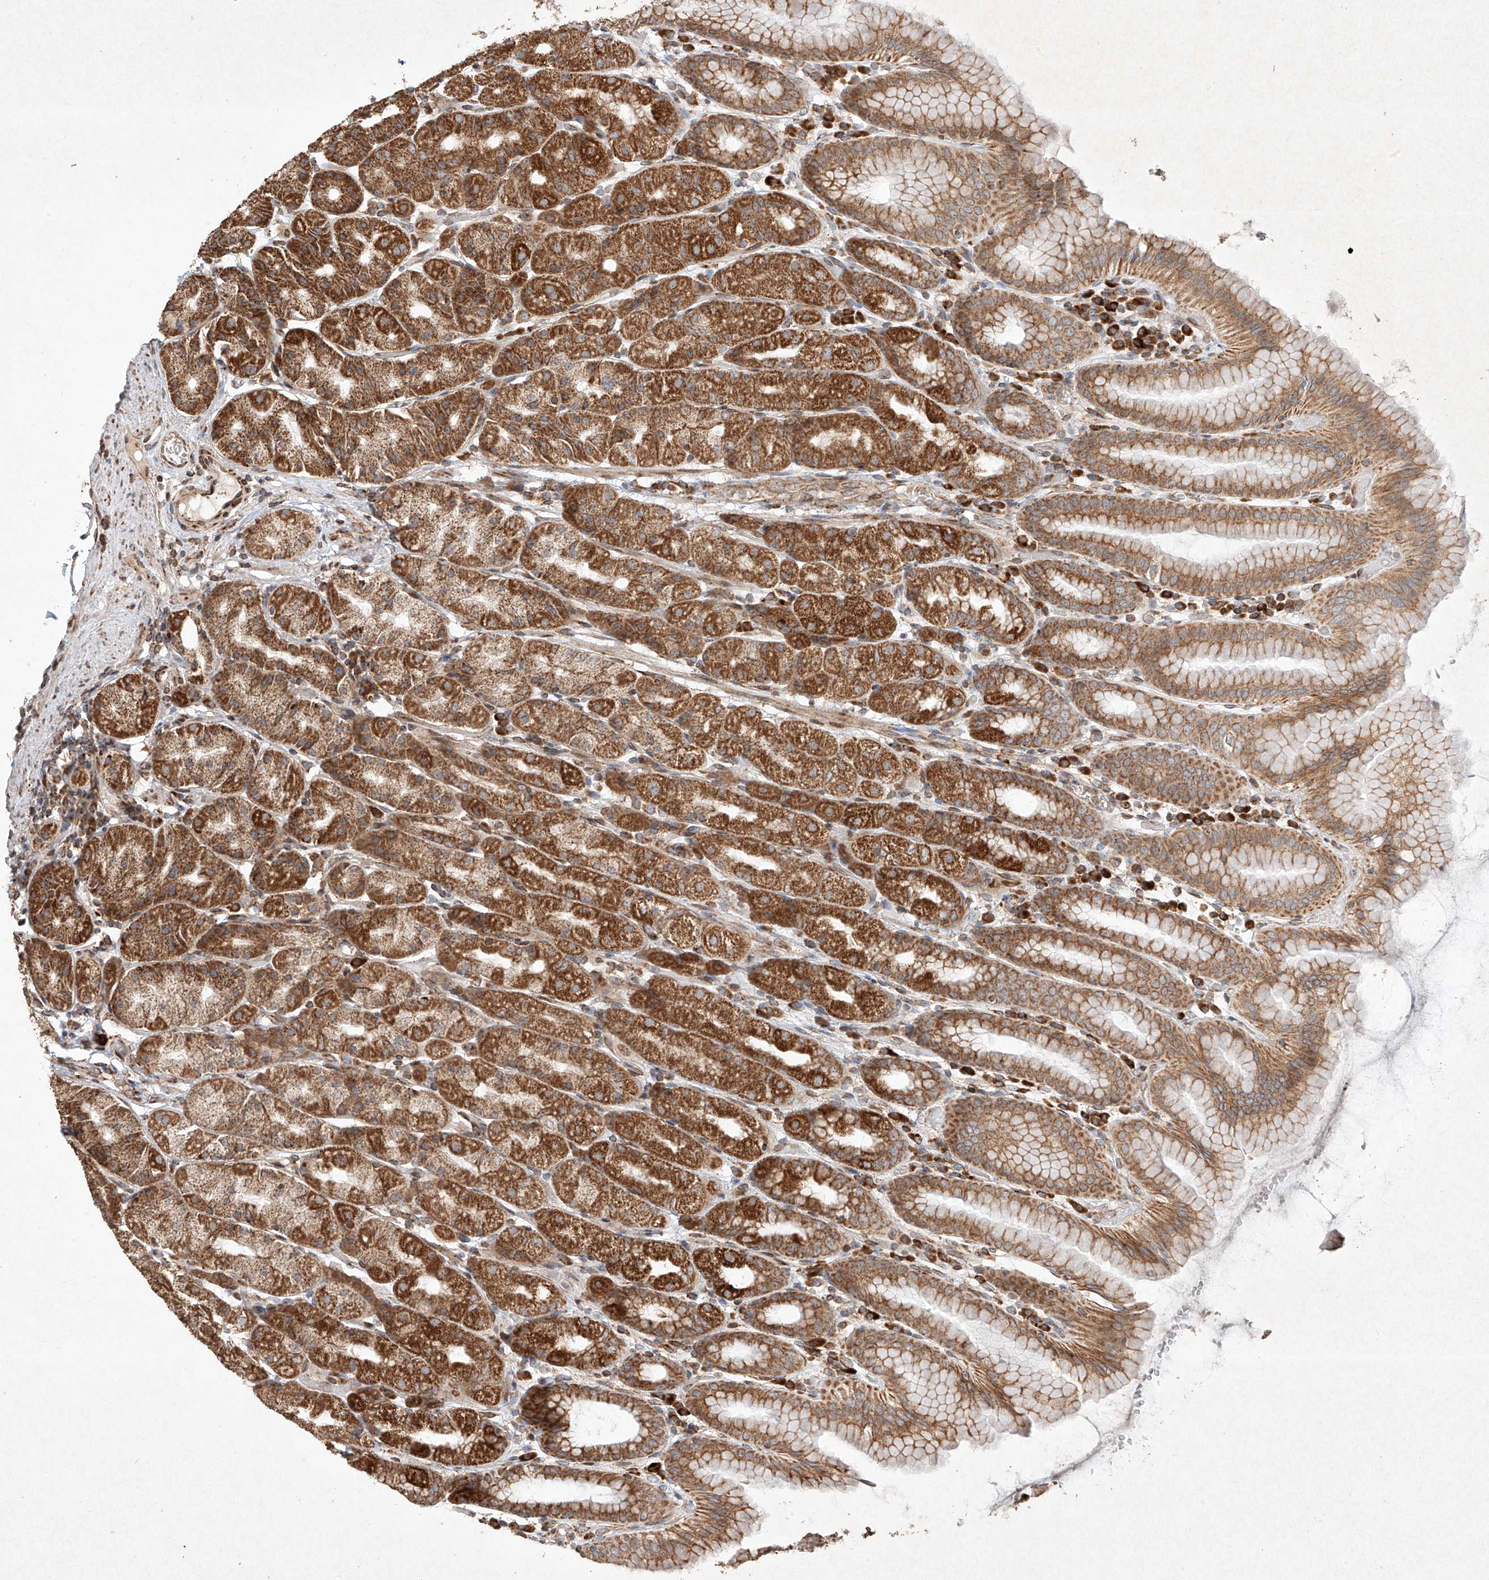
{"staining": {"intensity": "strong", "quantity": ">75%", "location": "cytoplasmic/membranous"}, "tissue": "stomach", "cell_type": "Glandular cells", "image_type": "normal", "snomed": [{"axis": "morphology", "description": "Normal tissue, NOS"}, {"axis": "topography", "description": "Stomach, upper"}], "caption": "Immunohistochemistry of unremarkable stomach demonstrates high levels of strong cytoplasmic/membranous staining in about >75% of glandular cells. Using DAB (brown) and hematoxylin (blue) stains, captured at high magnification using brightfield microscopy.", "gene": "SEMA3B", "patient": {"sex": "male", "age": 68}}